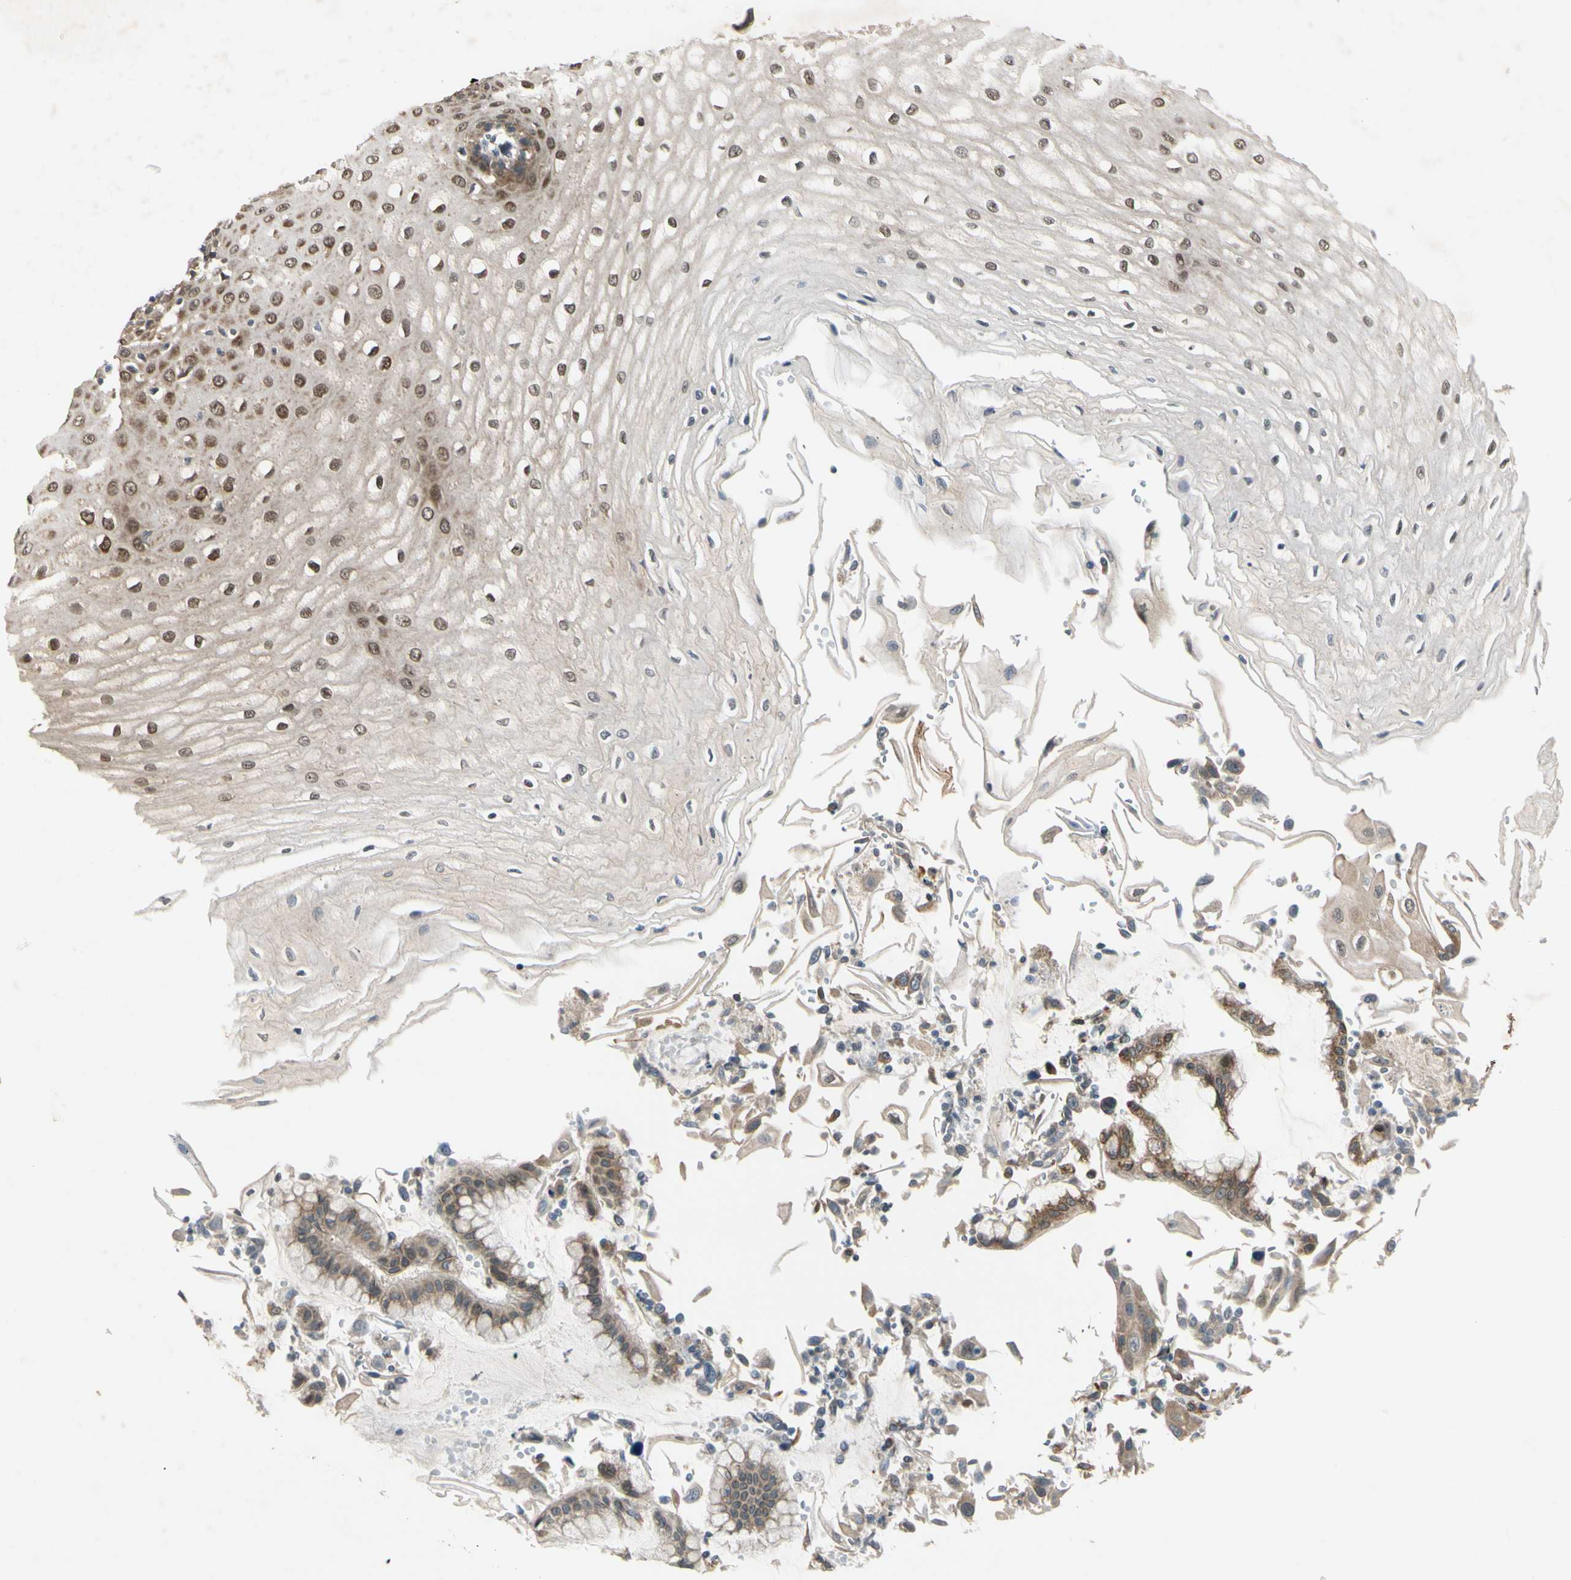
{"staining": {"intensity": "strong", "quantity": ">75%", "location": "cytoplasmic/membranous,nuclear"}, "tissue": "esophagus", "cell_type": "Squamous epithelial cells", "image_type": "normal", "snomed": [{"axis": "morphology", "description": "Normal tissue, NOS"}, {"axis": "morphology", "description": "Squamous cell carcinoma, NOS"}, {"axis": "topography", "description": "Esophagus"}], "caption": "The immunohistochemical stain labels strong cytoplasmic/membranous,nuclear positivity in squamous epithelial cells of normal esophagus.", "gene": "RPS6KB2", "patient": {"sex": "male", "age": 65}}